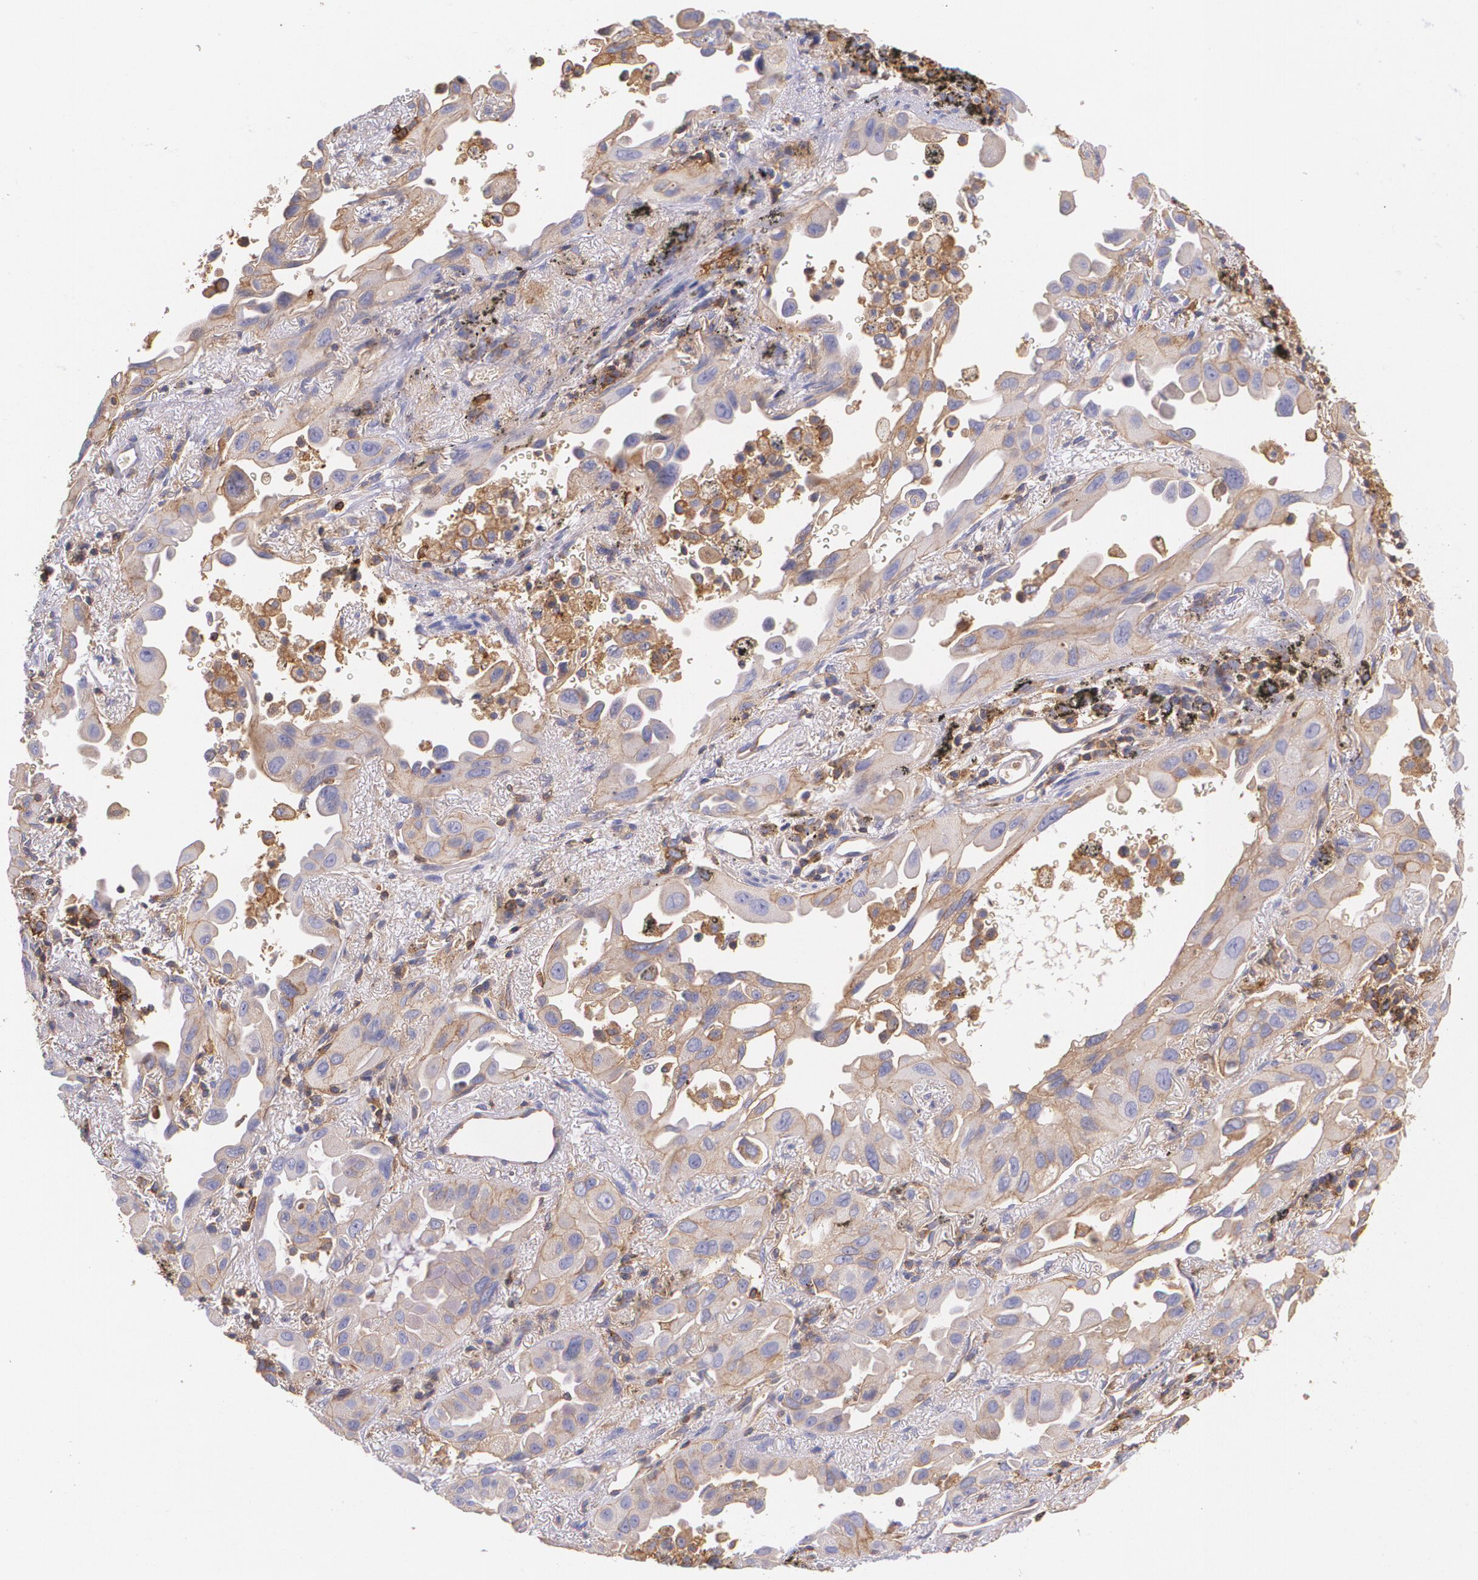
{"staining": {"intensity": "weak", "quantity": "<25%", "location": "cytoplasmic/membranous"}, "tissue": "lung cancer", "cell_type": "Tumor cells", "image_type": "cancer", "snomed": [{"axis": "morphology", "description": "Adenocarcinoma, NOS"}, {"axis": "topography", "description": "Lung"}], "caption": "Lung cancer was stained to show a protein in brown. There is no significant positivity in tumor cells.", "gene": "B2M", "patient": {"sex": "male", "age": 68}}